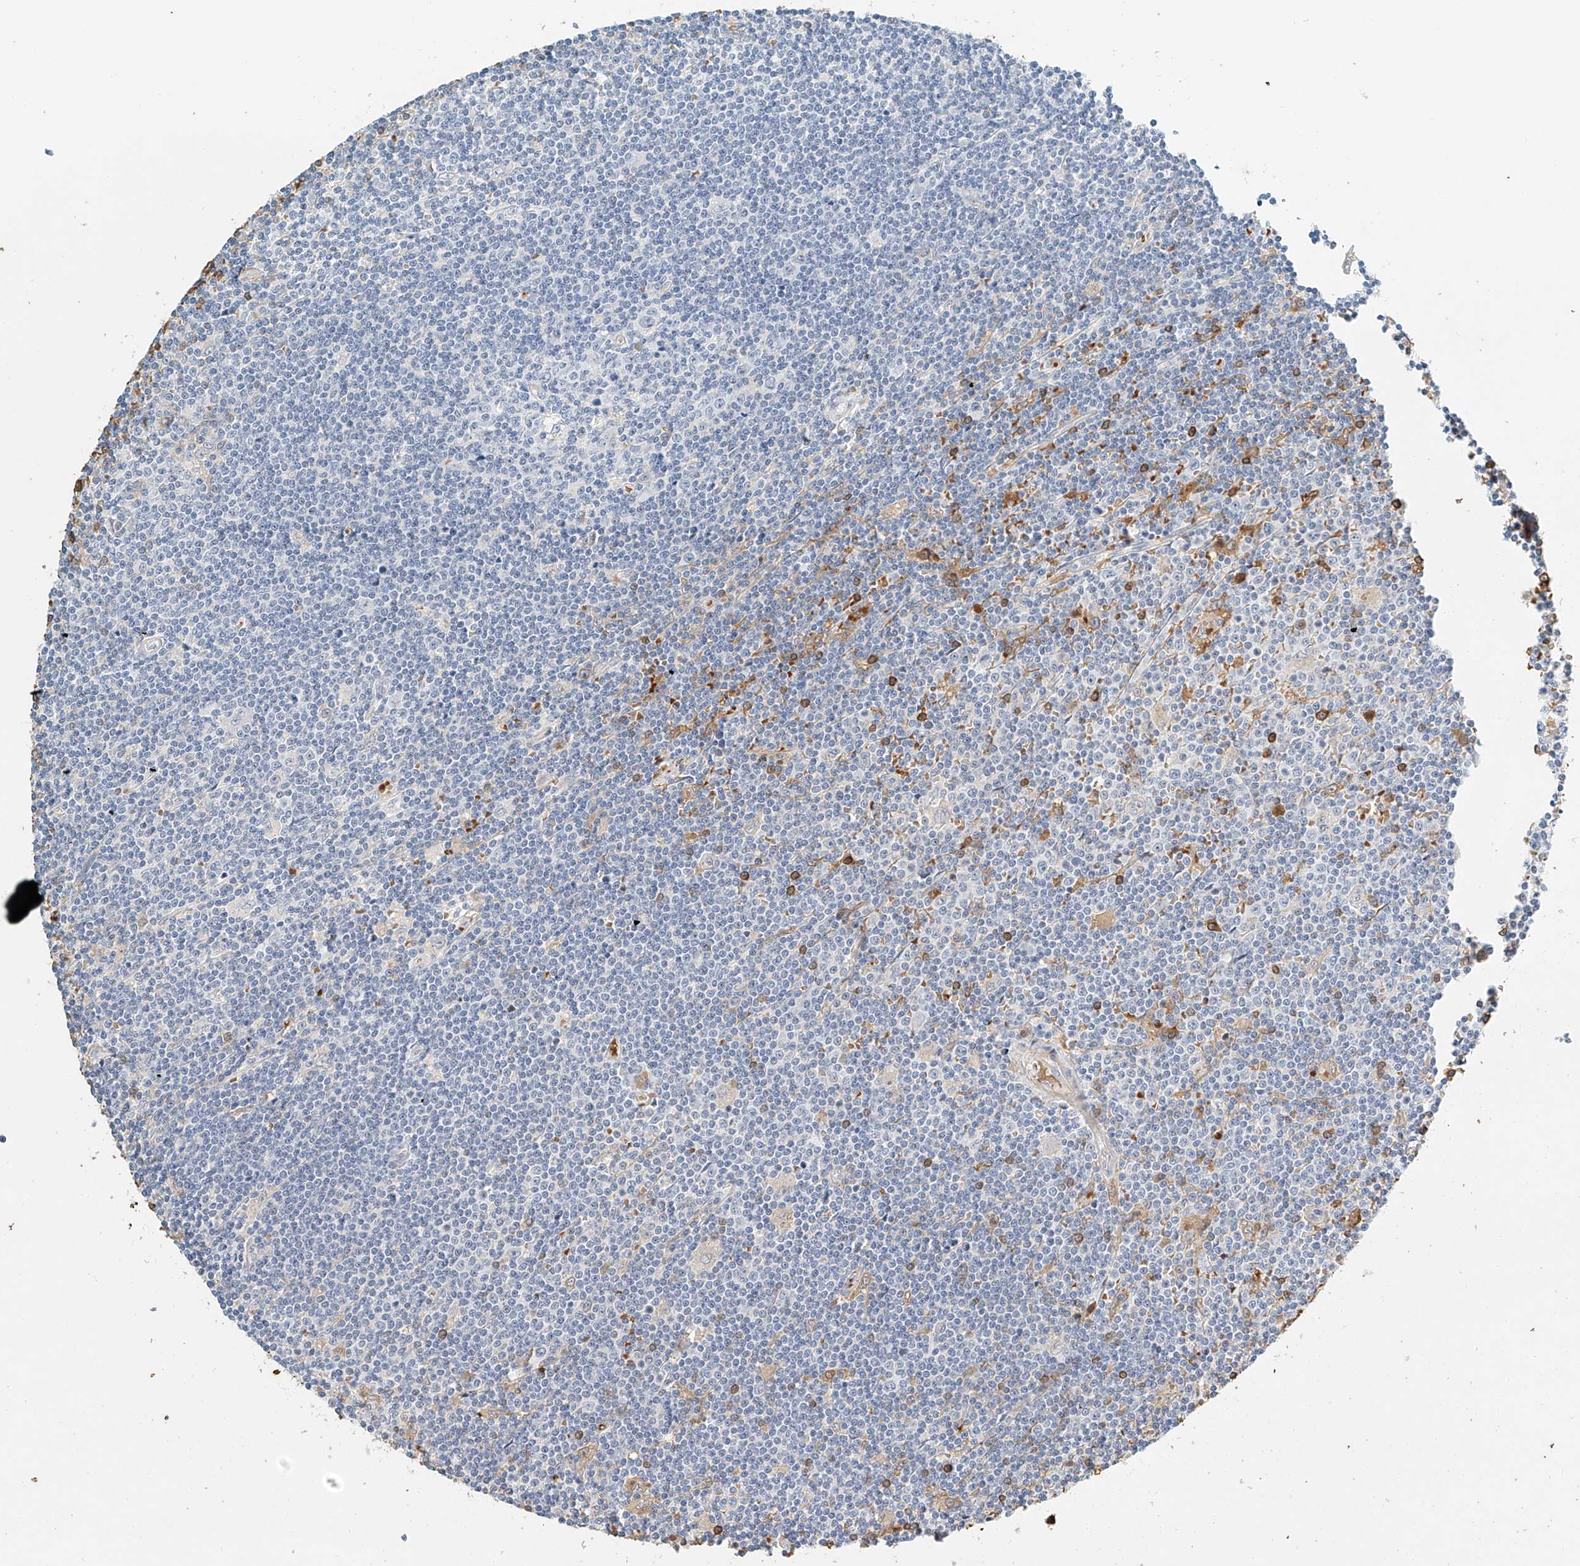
{"staining": {"intensity": "negative", "quantity": "none", "location": "none"}, "tissue": "lymphoma", "cell_type": "Tumor cells", "image_type": "cancer", "snomed": [{"axis": "morphology", "description": "Malignant lymphoma, non-Hodgkin's type, Low grade"}, {"axis": "topography", "description": "Spleen"}], "caption": "An image of malignant lymphoma, non-Hodgkin's type (low-grade) stained for a protein reveals no brown staining in tumor cells. (Brightfield microscopy of DAB immunohistochemistry at high magnification).", "gene": "RCAN3", "patient": {"sex": "male", "age": 76}}